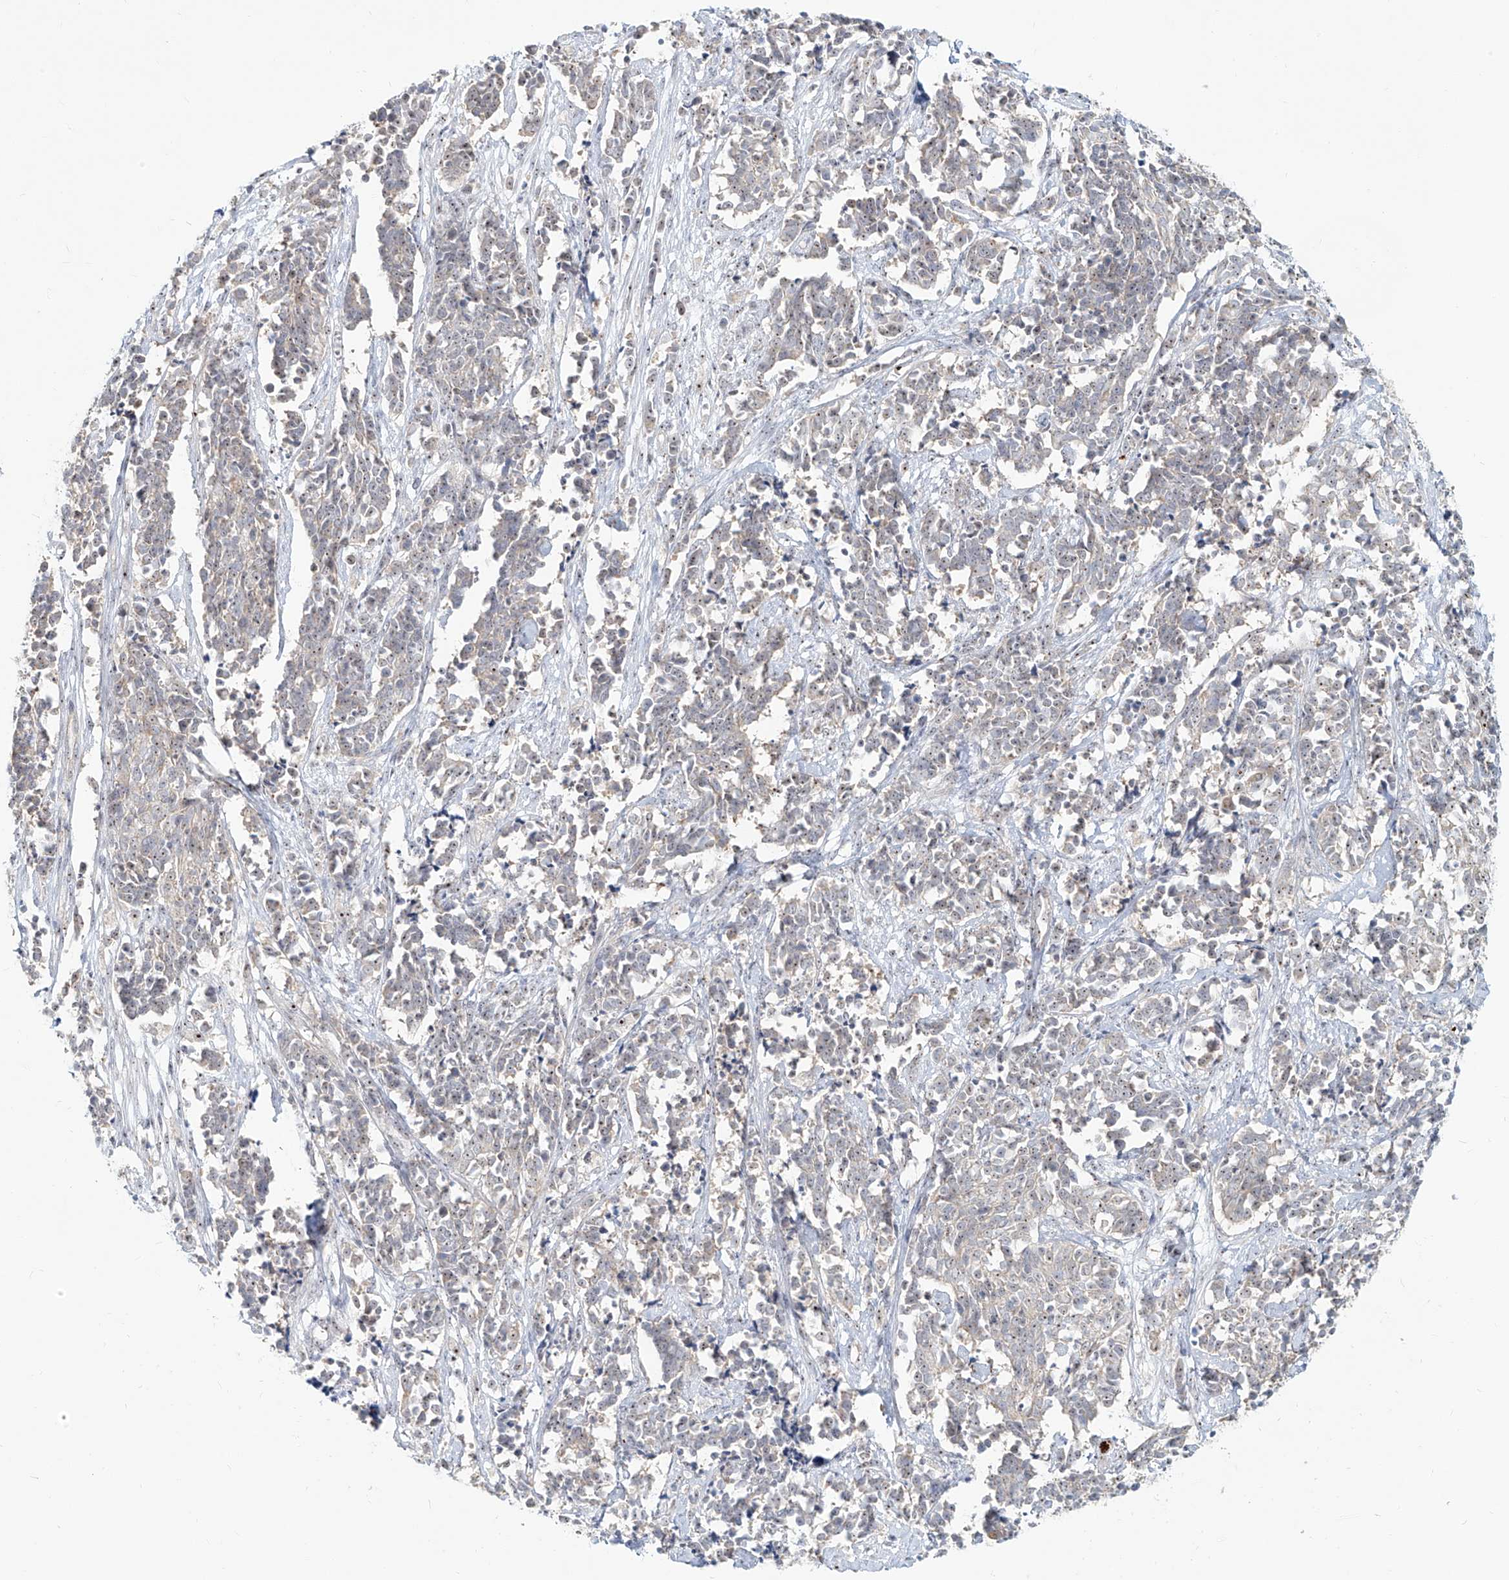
{"staining": {"intensity": "moderate", "quantity": "25%-75%", "location": "nuclear"}, "tissue": "cervical cancer", "cell_type": "Tumor cells", "image_type": "cancer", "snomed": [{"axis": "morphology", "description": "Normal tissue, NOS"}, {"axis": "morphology", "description": "Squamous cell carcinoma, NOS"}, {"axis": "topography", "description": "Cervix"}], "caption": "DAB immunohistochemical staining of cervical squamous cell carcinoma reveals moderate nuclear protein expression in approximately 25%-75% of tumor cells.", "gene": "BYSL", "patient": {"sex": "female", "age": 35}}